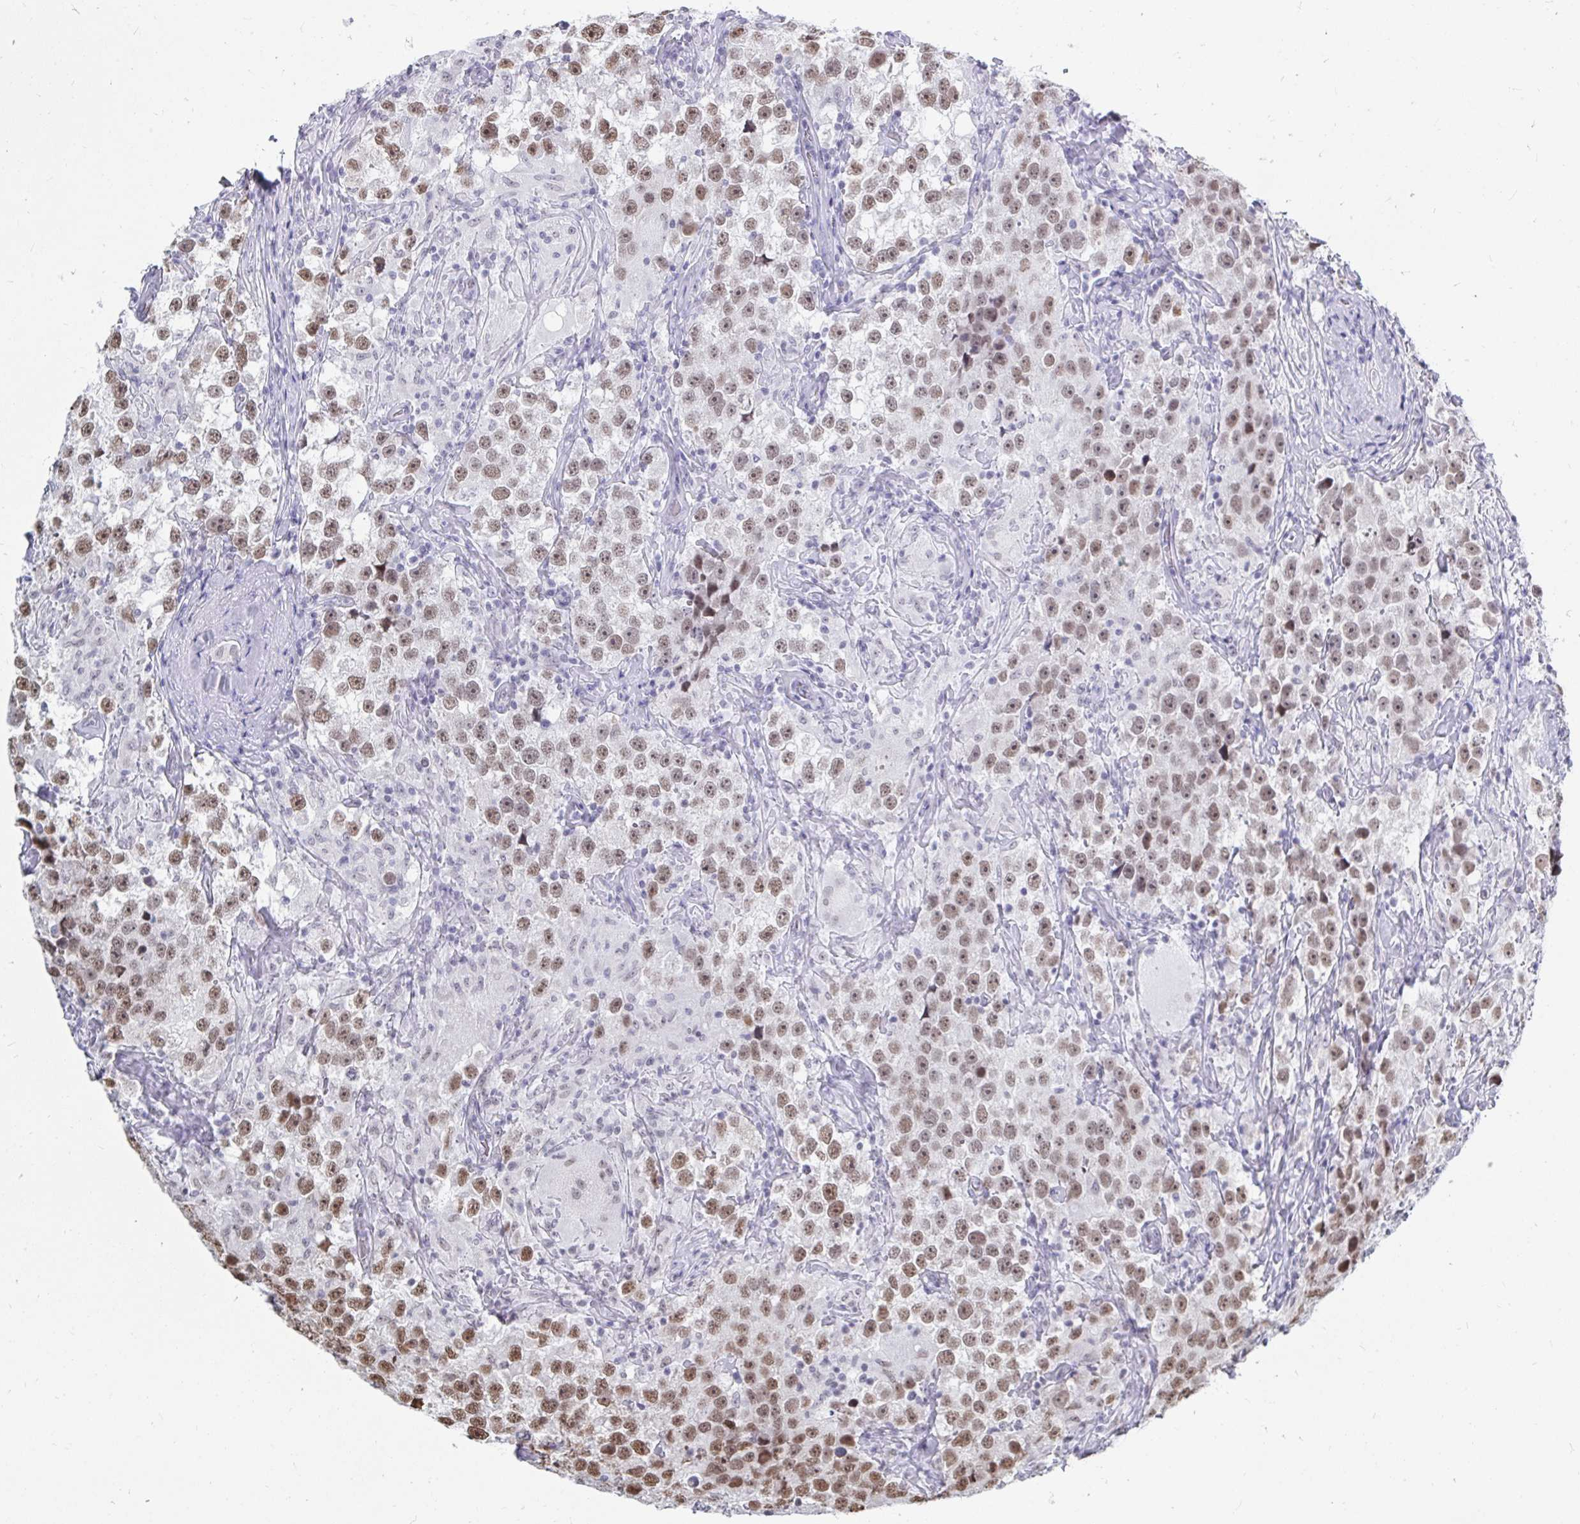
{"staining": {"intensity": "moderate", "quantity": ">75%", "location": "nuclear"}, "tissue": "testis cancer", "cell_type": "Tumor cells", "image_type": "cancer", "snomed": [{"axis": "morphology", "description": "Seminoma, NOS"}, {"axis": "topography", "description": "Testis"}], "caption": "High-magnification brightfield microscopy of testis cancer (seminoma) stained with DAB (3,3'-diaminobenzidine) (brown) and counterstained with hematoxylin (blue). tumor cells exhibit moderate nuclear staining is present in about>75% of cells.", "gene": "TRIP12", "patient": {"sex": "male", "age": 46}}